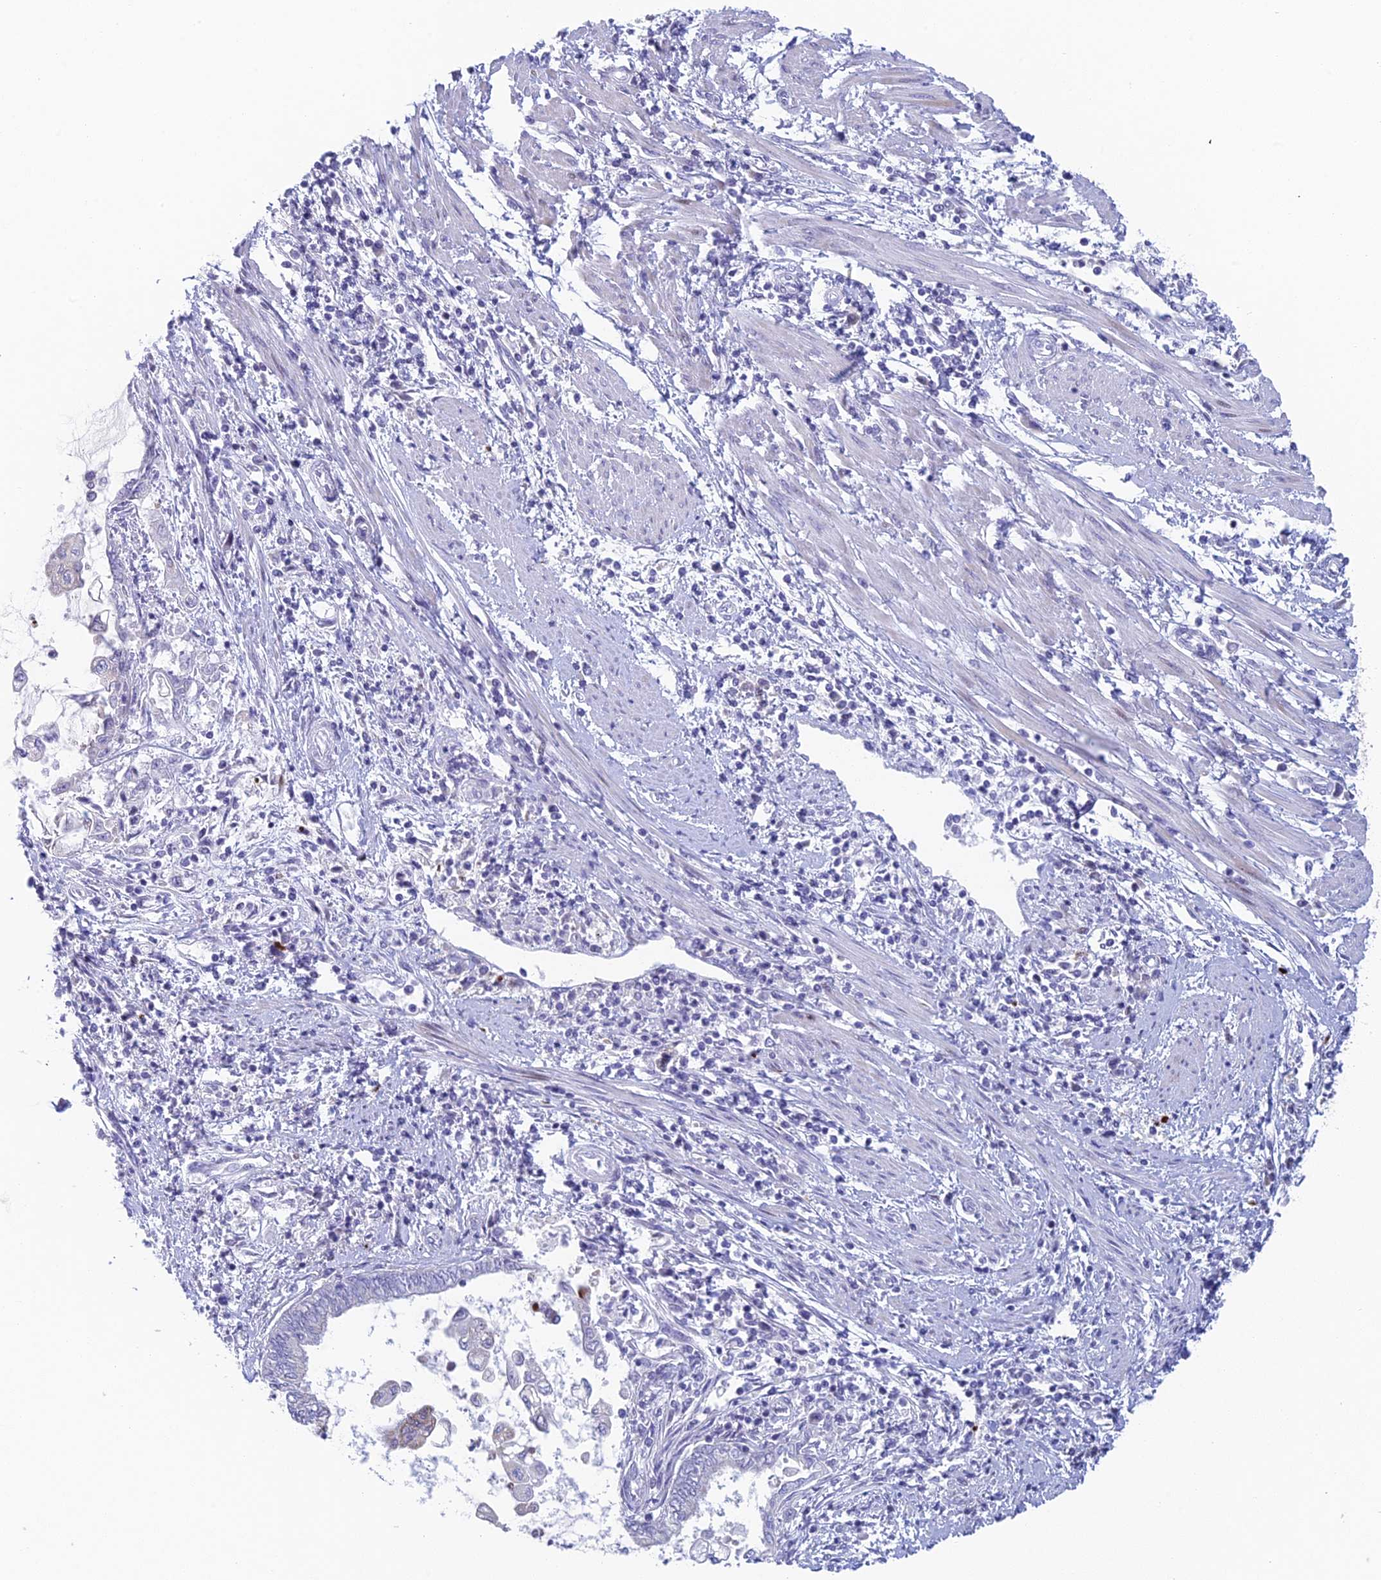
{"staining": {"intensity": "negative", "quantity": "none", "location": "none"}, "tissue": "endometrial cancer", "cell_type": "Tumor cells", "image_type": "cancer", "snomed": [{"axis": "morphology", "description": "Adenocarcinoma, NOS"}, {"axis": "topography", "description": "Uterus"}, {"axis": "topography", "description": "Endometrium"}], "caption": "The image reveals no staining of tumor cells in endometrial adenocarcinoma.", "gene": "REXO5", "patient": {"sex": "female", "age": 70}}